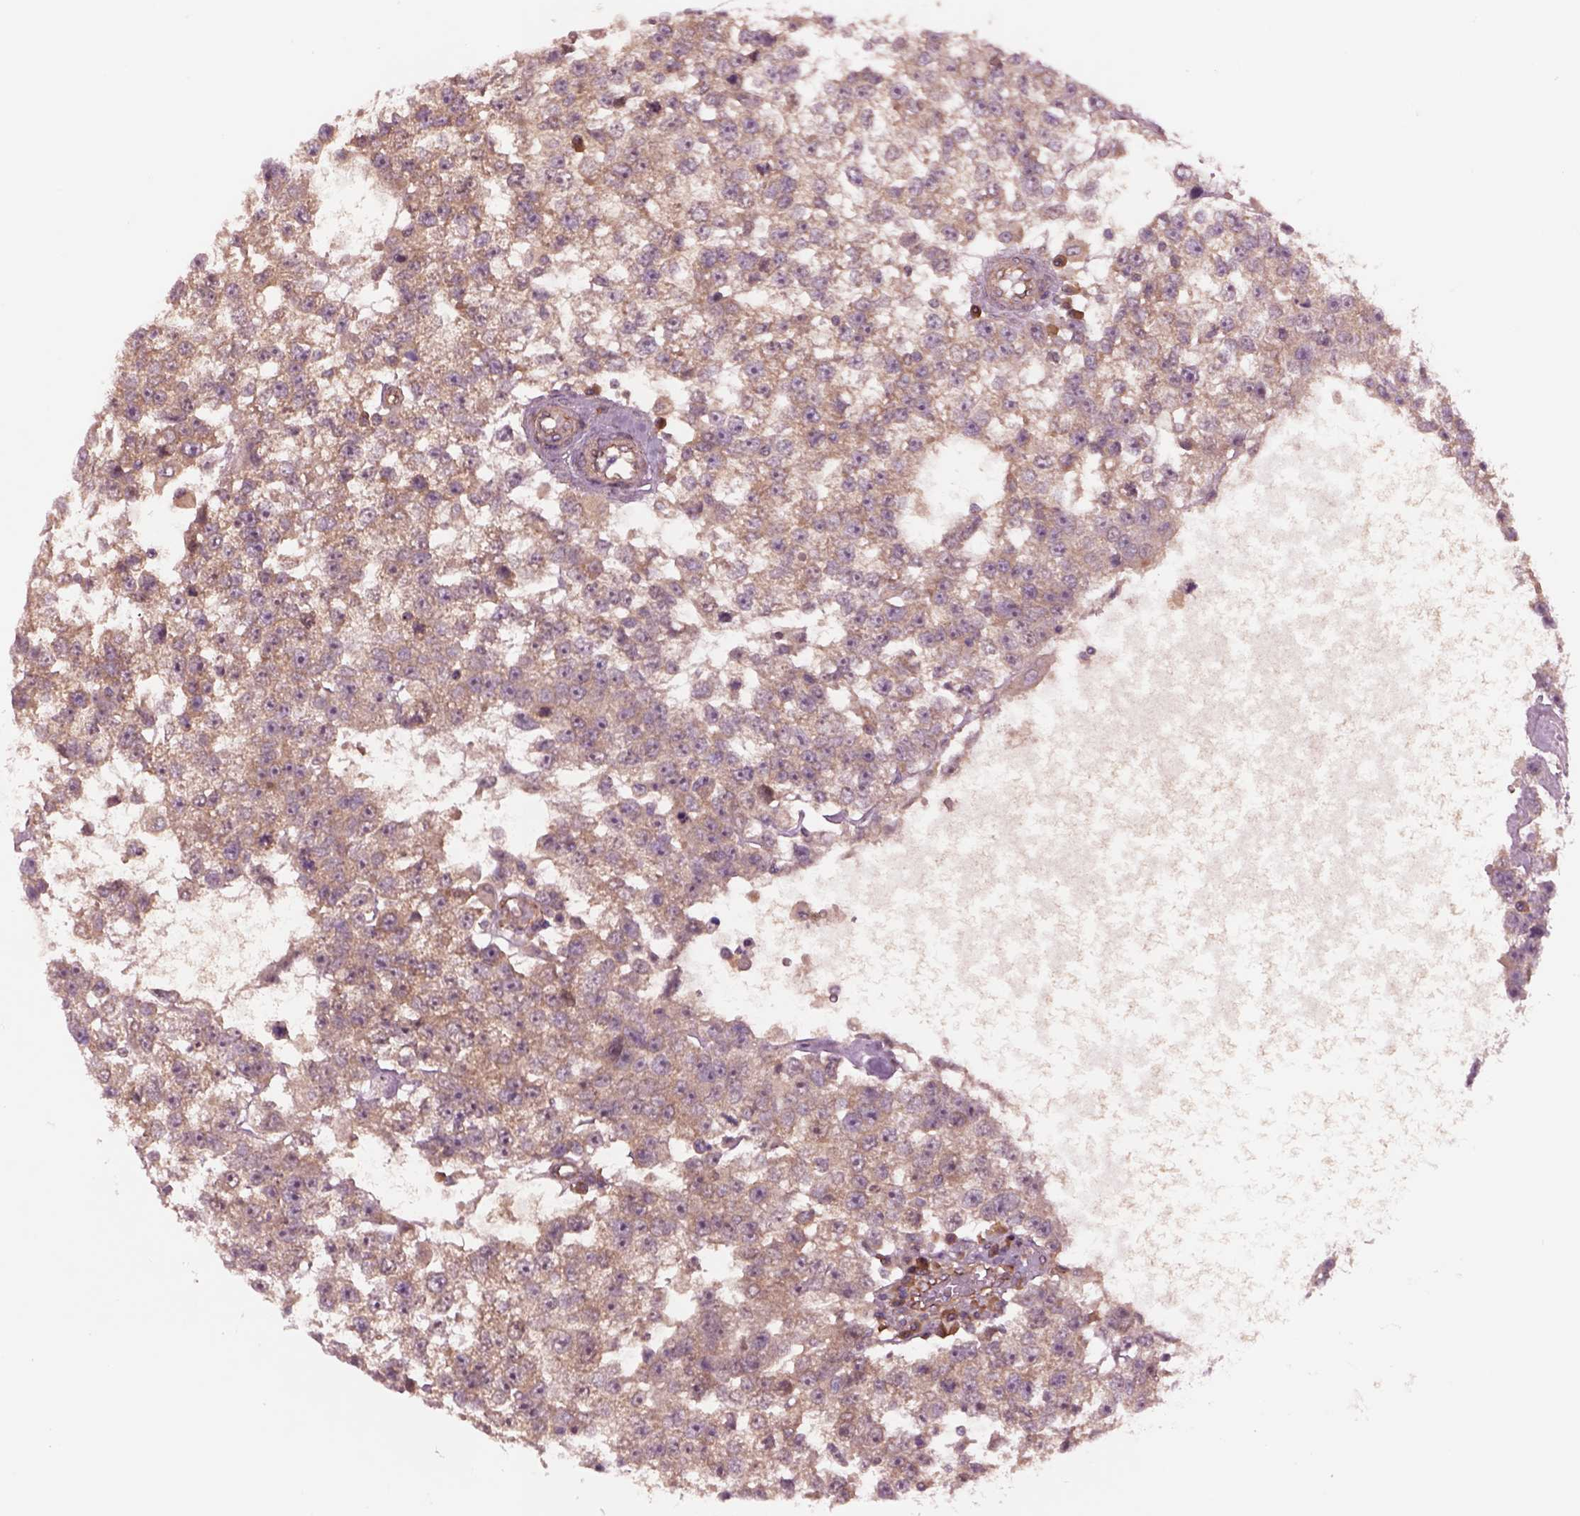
{"staining": {"intensity": "weak", "quantity": "25%-75%", "location": "cytoplasmic/membranous"}, "tissue": "testis cancer", "cell_type": "Tumor cells", "image_type": "cancer", "snomed": [{"axis": "morphology", "description": "Seminoma, NOS"}, {"axis": "topography", "description": "Testis"}], "caption": "Protein staining reveals weak cytoplasmic/membranous positivity in approximately 25%-75% of tumor cells in testis seminoma.", "gene": "HTR1B", "patient": {"sex": "male", "age": 34}}